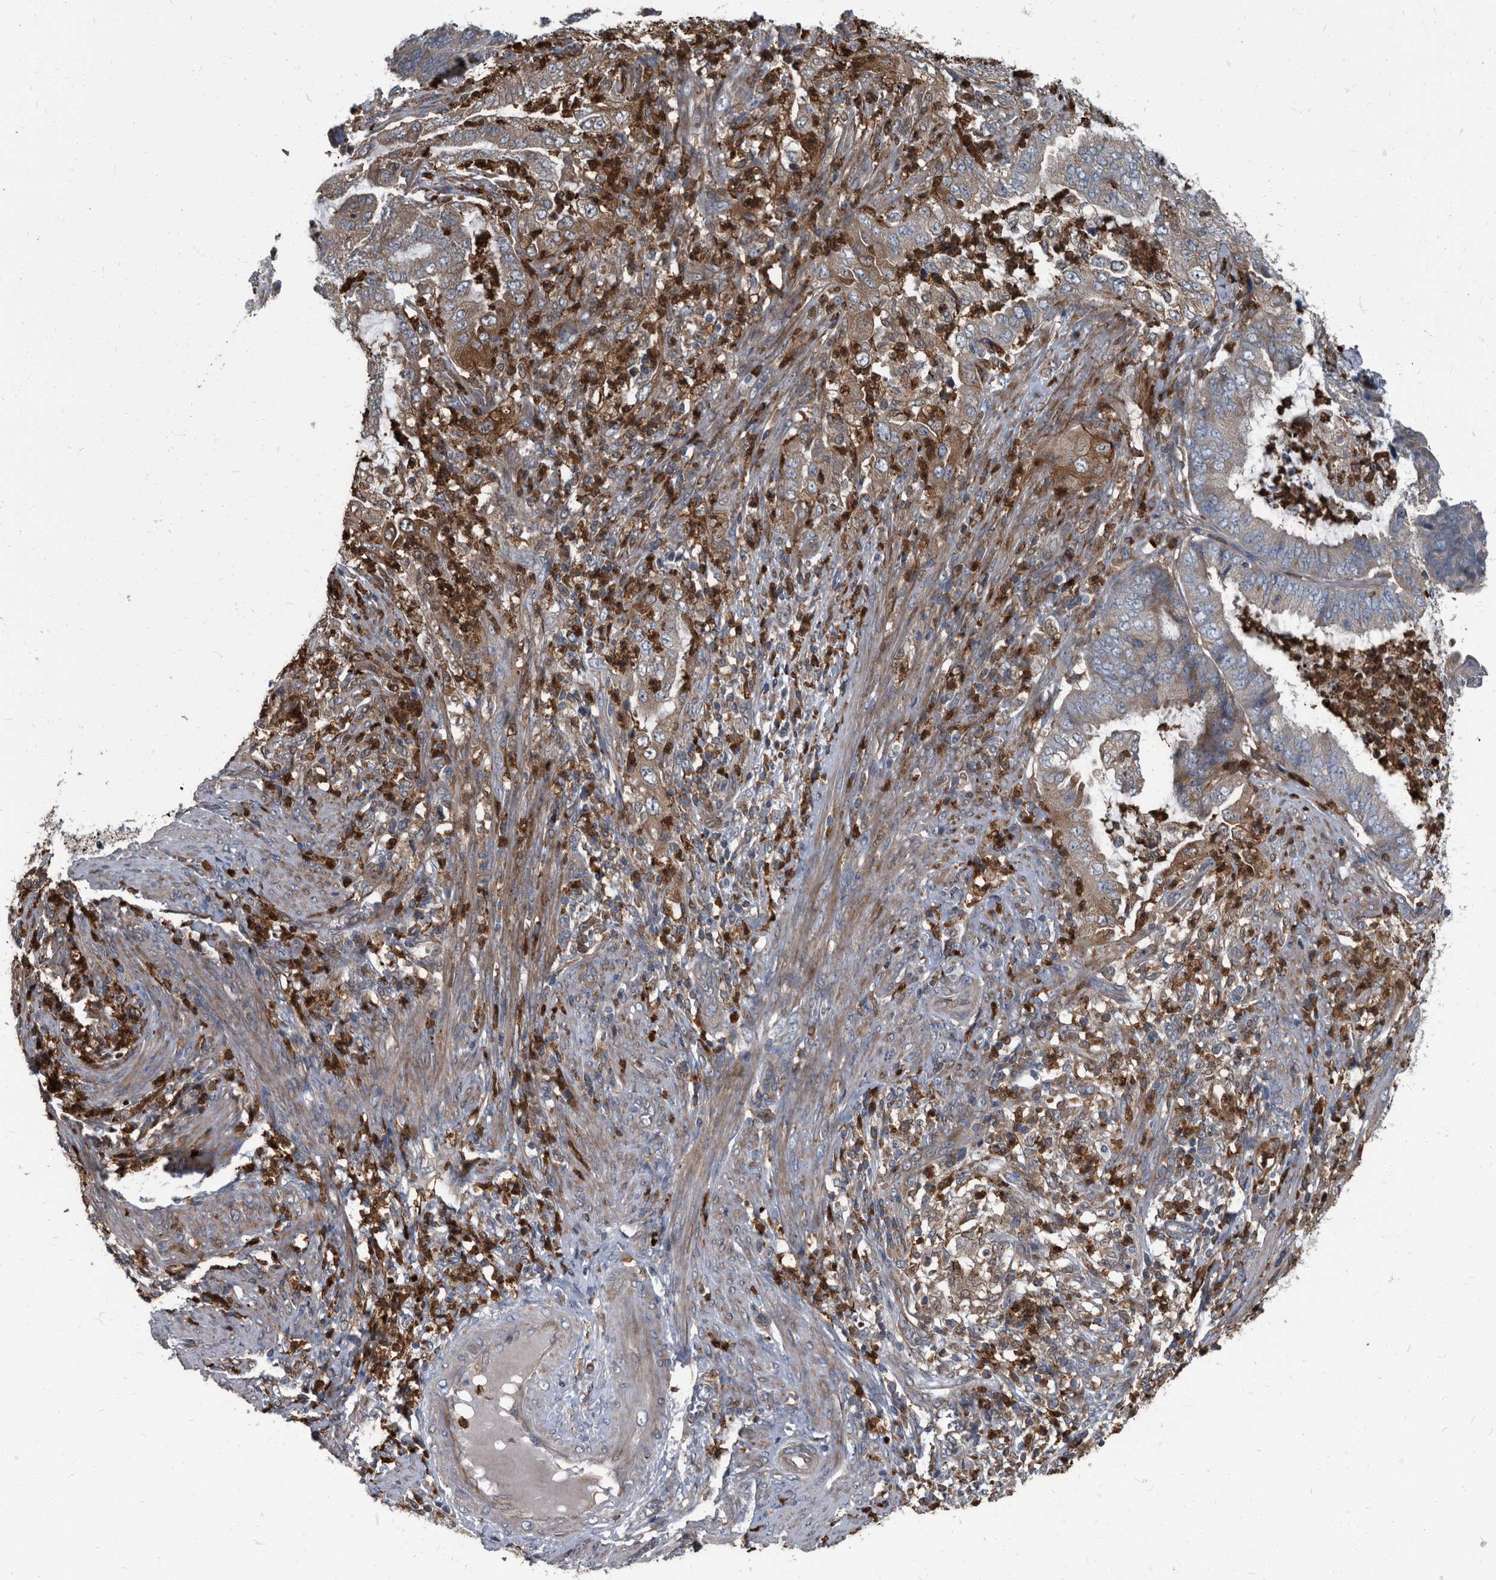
{"staining": {"intensity": "weak", "quantity": "25%-75%", "location": "cytoplasmic/membranous"}, "tissue": "endometrial cancer", "cell_type": "Tumor cells", "image_type": "cancer", "snomed": [{"axis": "morphology", "description": "Adenocarcinoma, NOS"}, {"axis": "topography", "description": "Endometrium"}], "caption": "Tumor cells exhibit weak cytoplasmic/membranous staining in approximately 25%-75% of cells in endometrial adenocarcinoma.", "gene": "CDV3", "patient": {"sex": "female", "age": 51}}